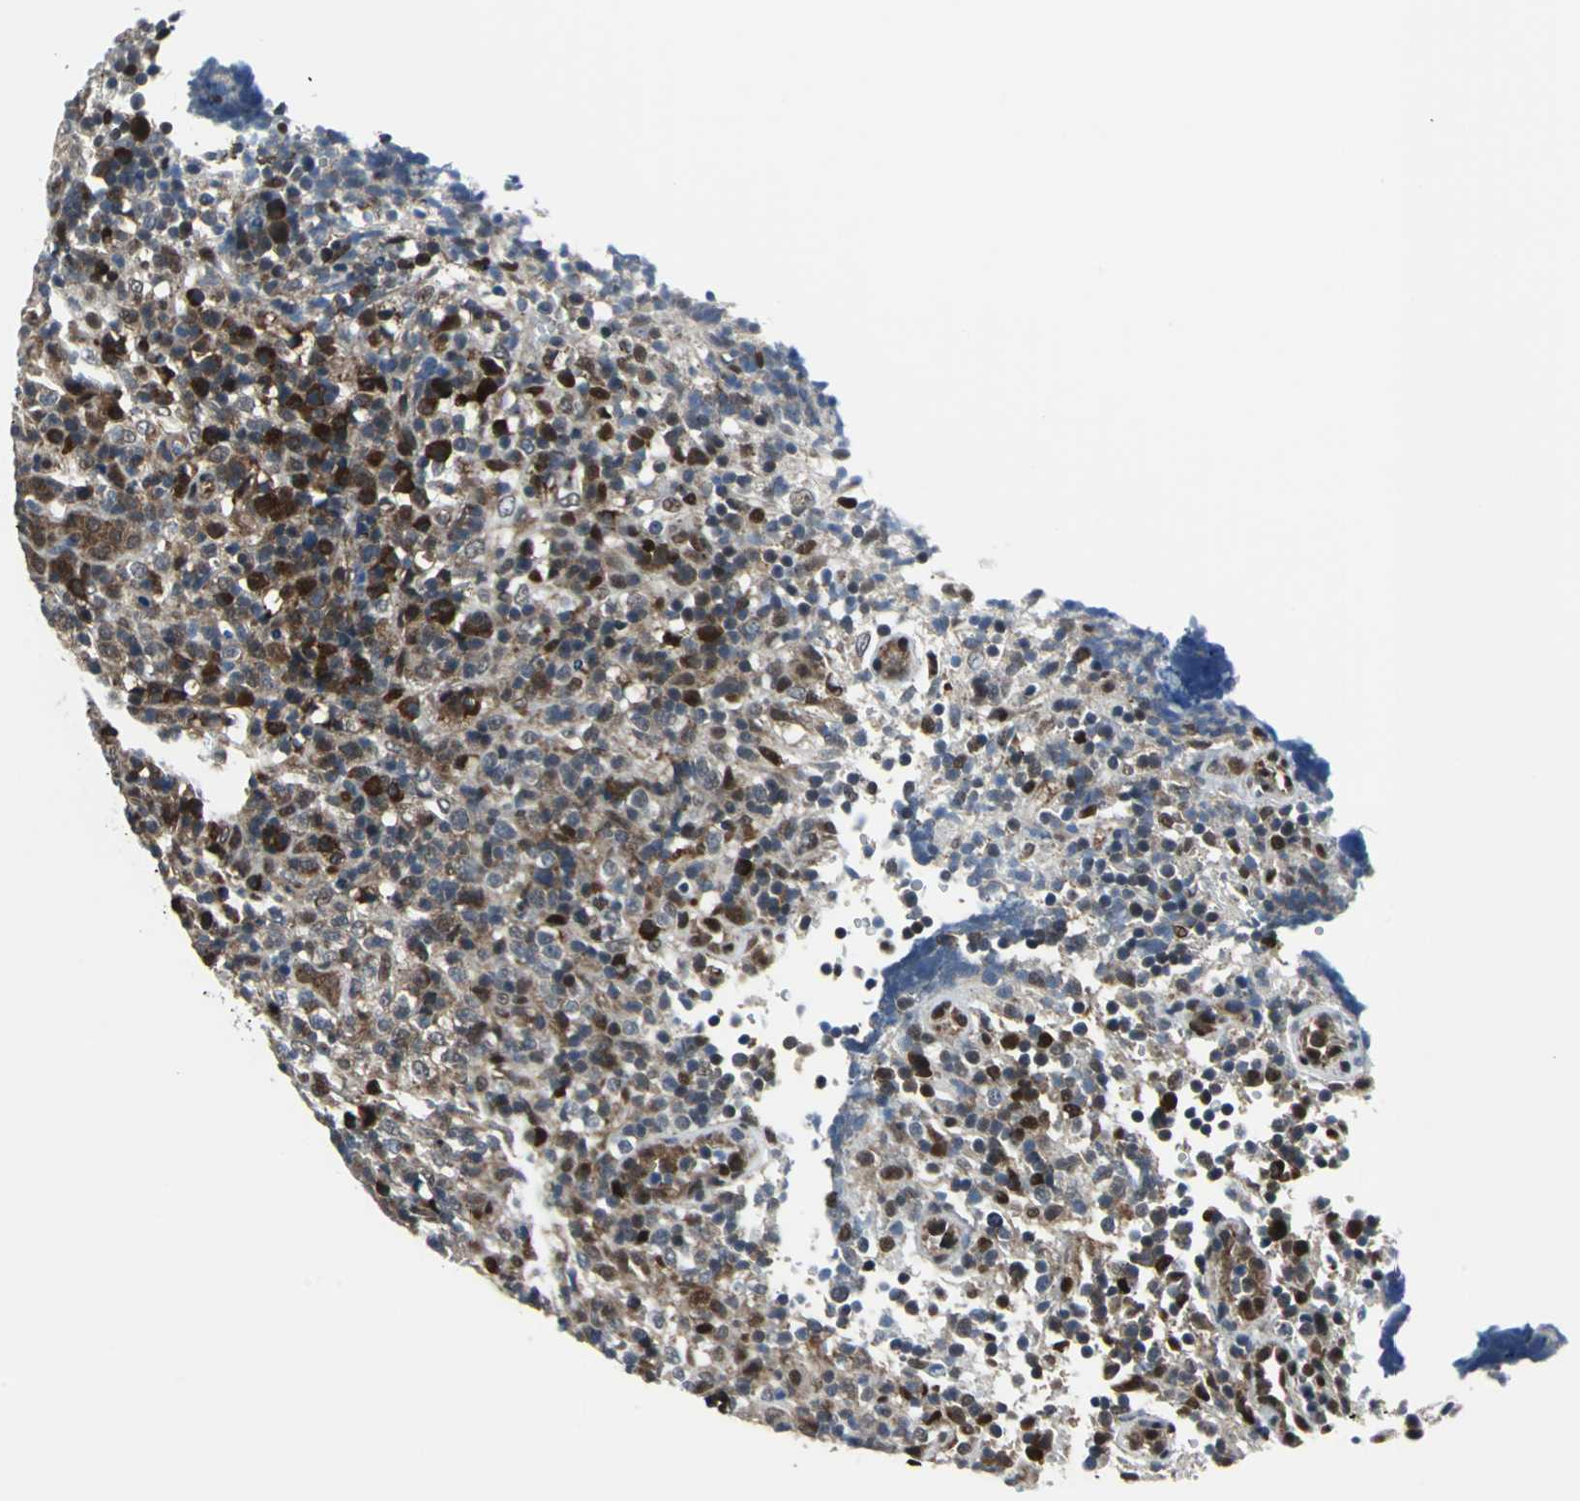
{"staining": {"intensity": "strong", "quantity": "25%-75%", "location": "cytoplasmic/membranous,nuclear"}, "tissue": "lymphoma", "cell_type": "Tumor cells", "image_type": "cancer", "snomed": [{"axis": "morphology", "description": "Malignant lymphoma, non-Hodgkin's type, High grade"}, {"axis": "topography", "description": "Lymph node"}], "caption": "Brown immunohistochemical staining in human malignant lymphoma, non-Hodgkin's type (high-grade) reveals strong cytoplasmic/membranous and nuclear staining in approximately 25%-75% of tumor cells. The protein is shown in brown color, while the nuclei are stained blue.", "gene": "POLR3K", "patient": {"sex": "female", "age": 76}}